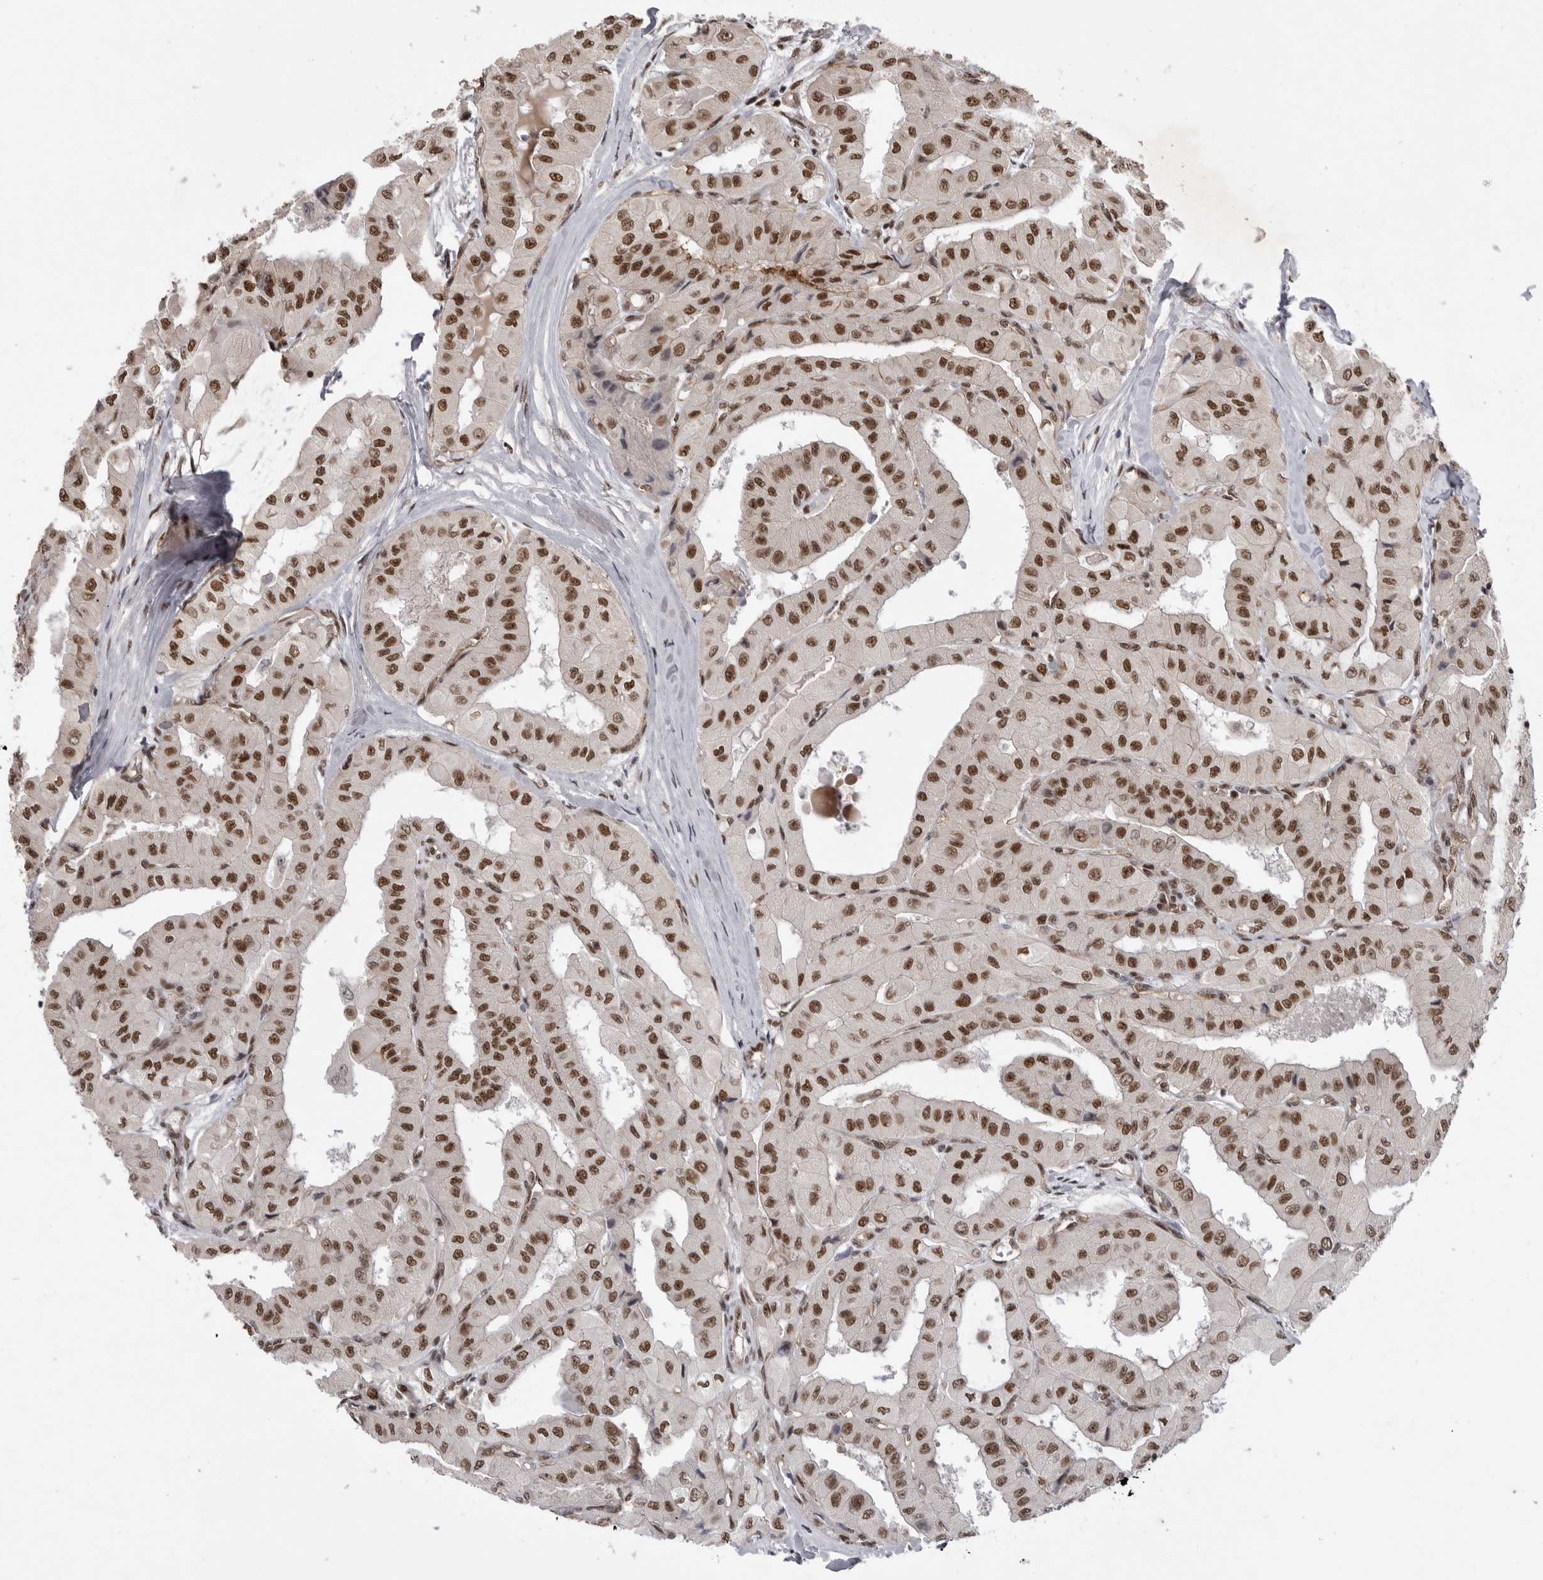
{"staining": {"intensity": "strong", "quantity": ">75%", "location": "nuclear"}, "tissue": "thyroid cancer", "cell_type": "Tumor cells", "image_type": "cancer", "snomed": [{"axis": "morphology", "description": "Papillary adenocarcinoma, NOS"}, {"axis": "topography", "description": "Thyroid gland"}], "caption": "Thyroid cancer stained with DAB immunohistochemistry shows high levels of strong nuclear expression in about >75% of tumor cells.", "gene": "PPP1R8", "patient": {"sex": "female", "age": 59}}